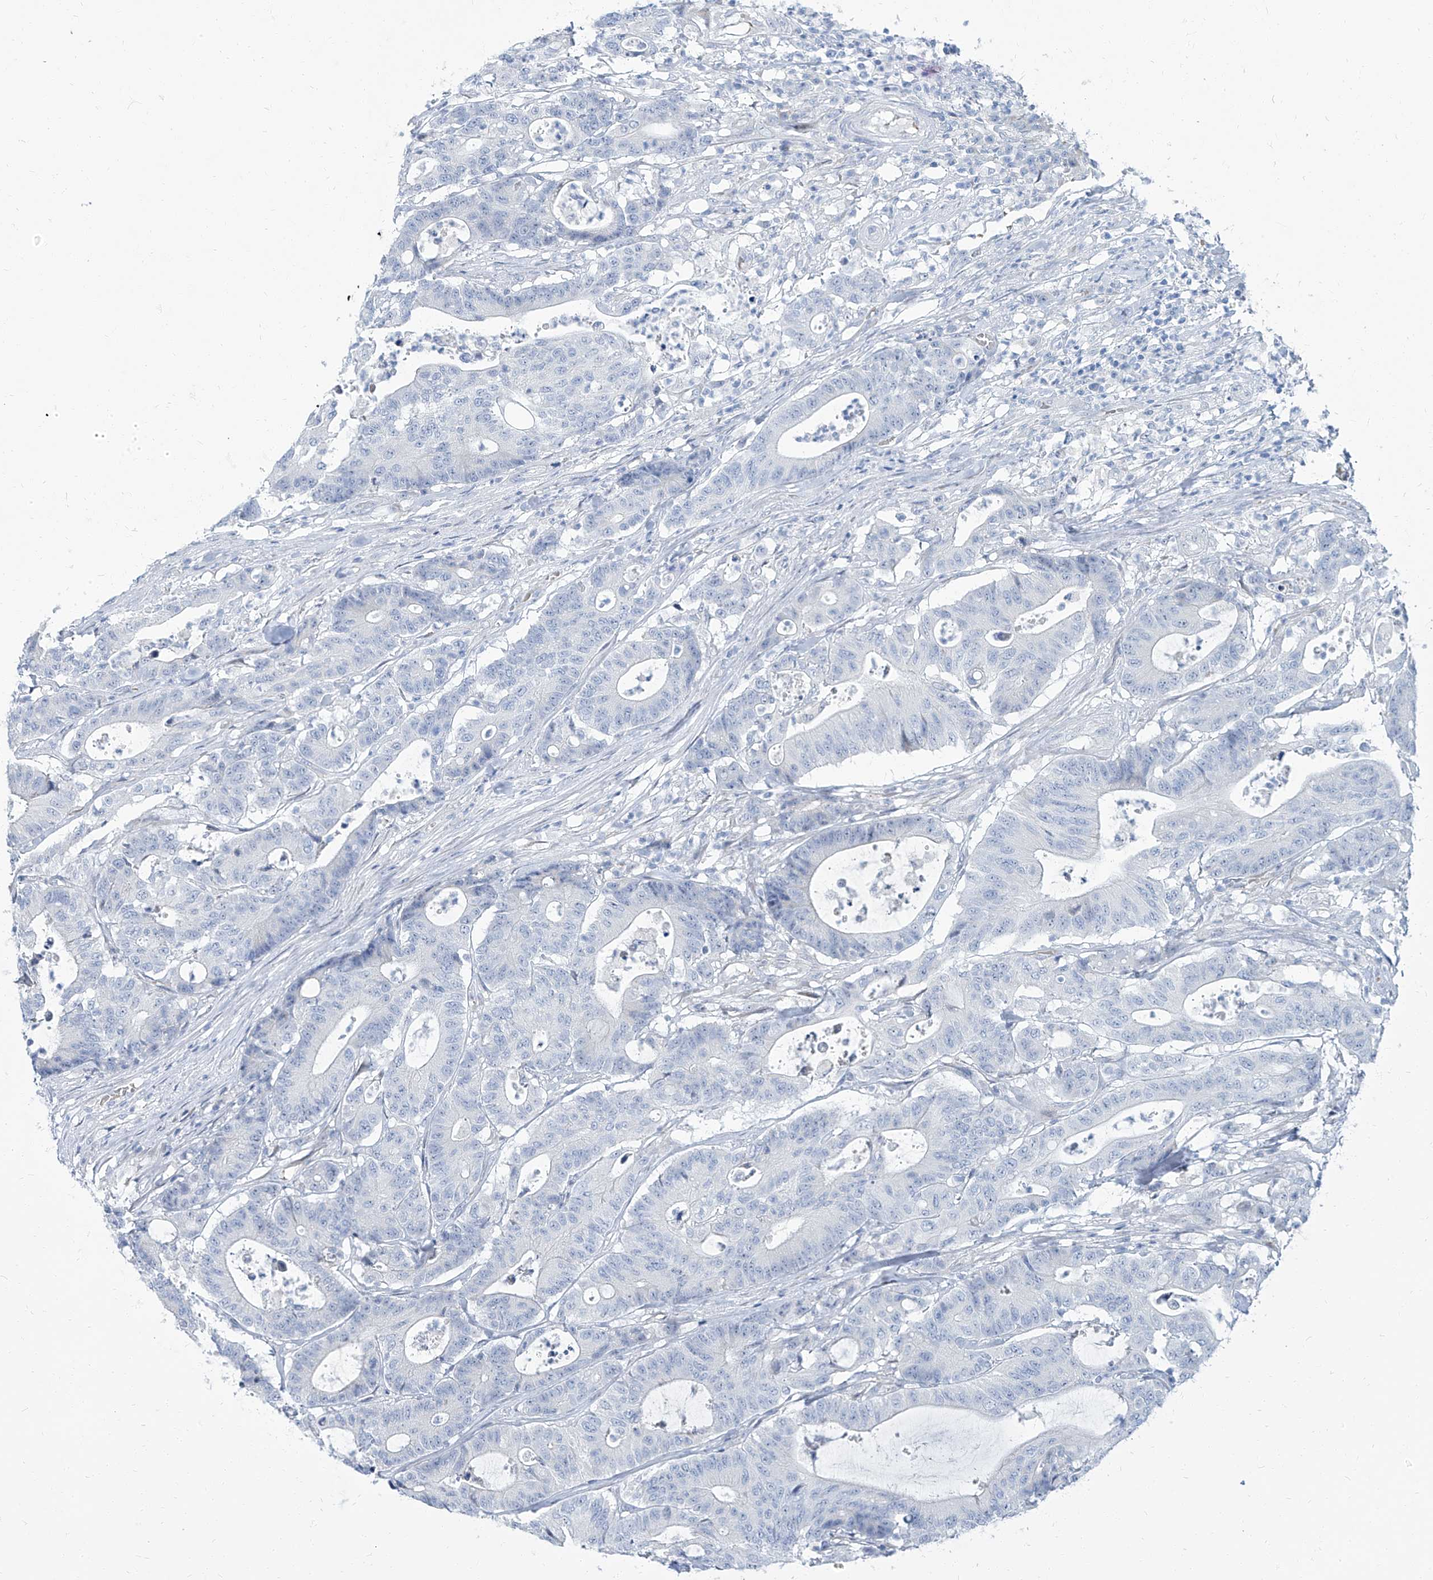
{"staining": {"intensity": "negative", "quantity": "none", "location": "none"}, "tissue": "colorectal cancer", "cell_type": "Tumor cells", "image_type": "cancer", "snomed": [{"axis": "morphology", "description": "Adenocarcinoma, NOS"}, {"axis": "topography", "description": "Colon"}], "caption": "High magnification brightfield microscopy of adenocarcinoma (colorectal) stained with DAB (brown) and counterstained with hematoxylin (blue): tumor cells show no significant staining.", "gene": "TXLNB", "patient": {"sex": "female", "age": 84}}